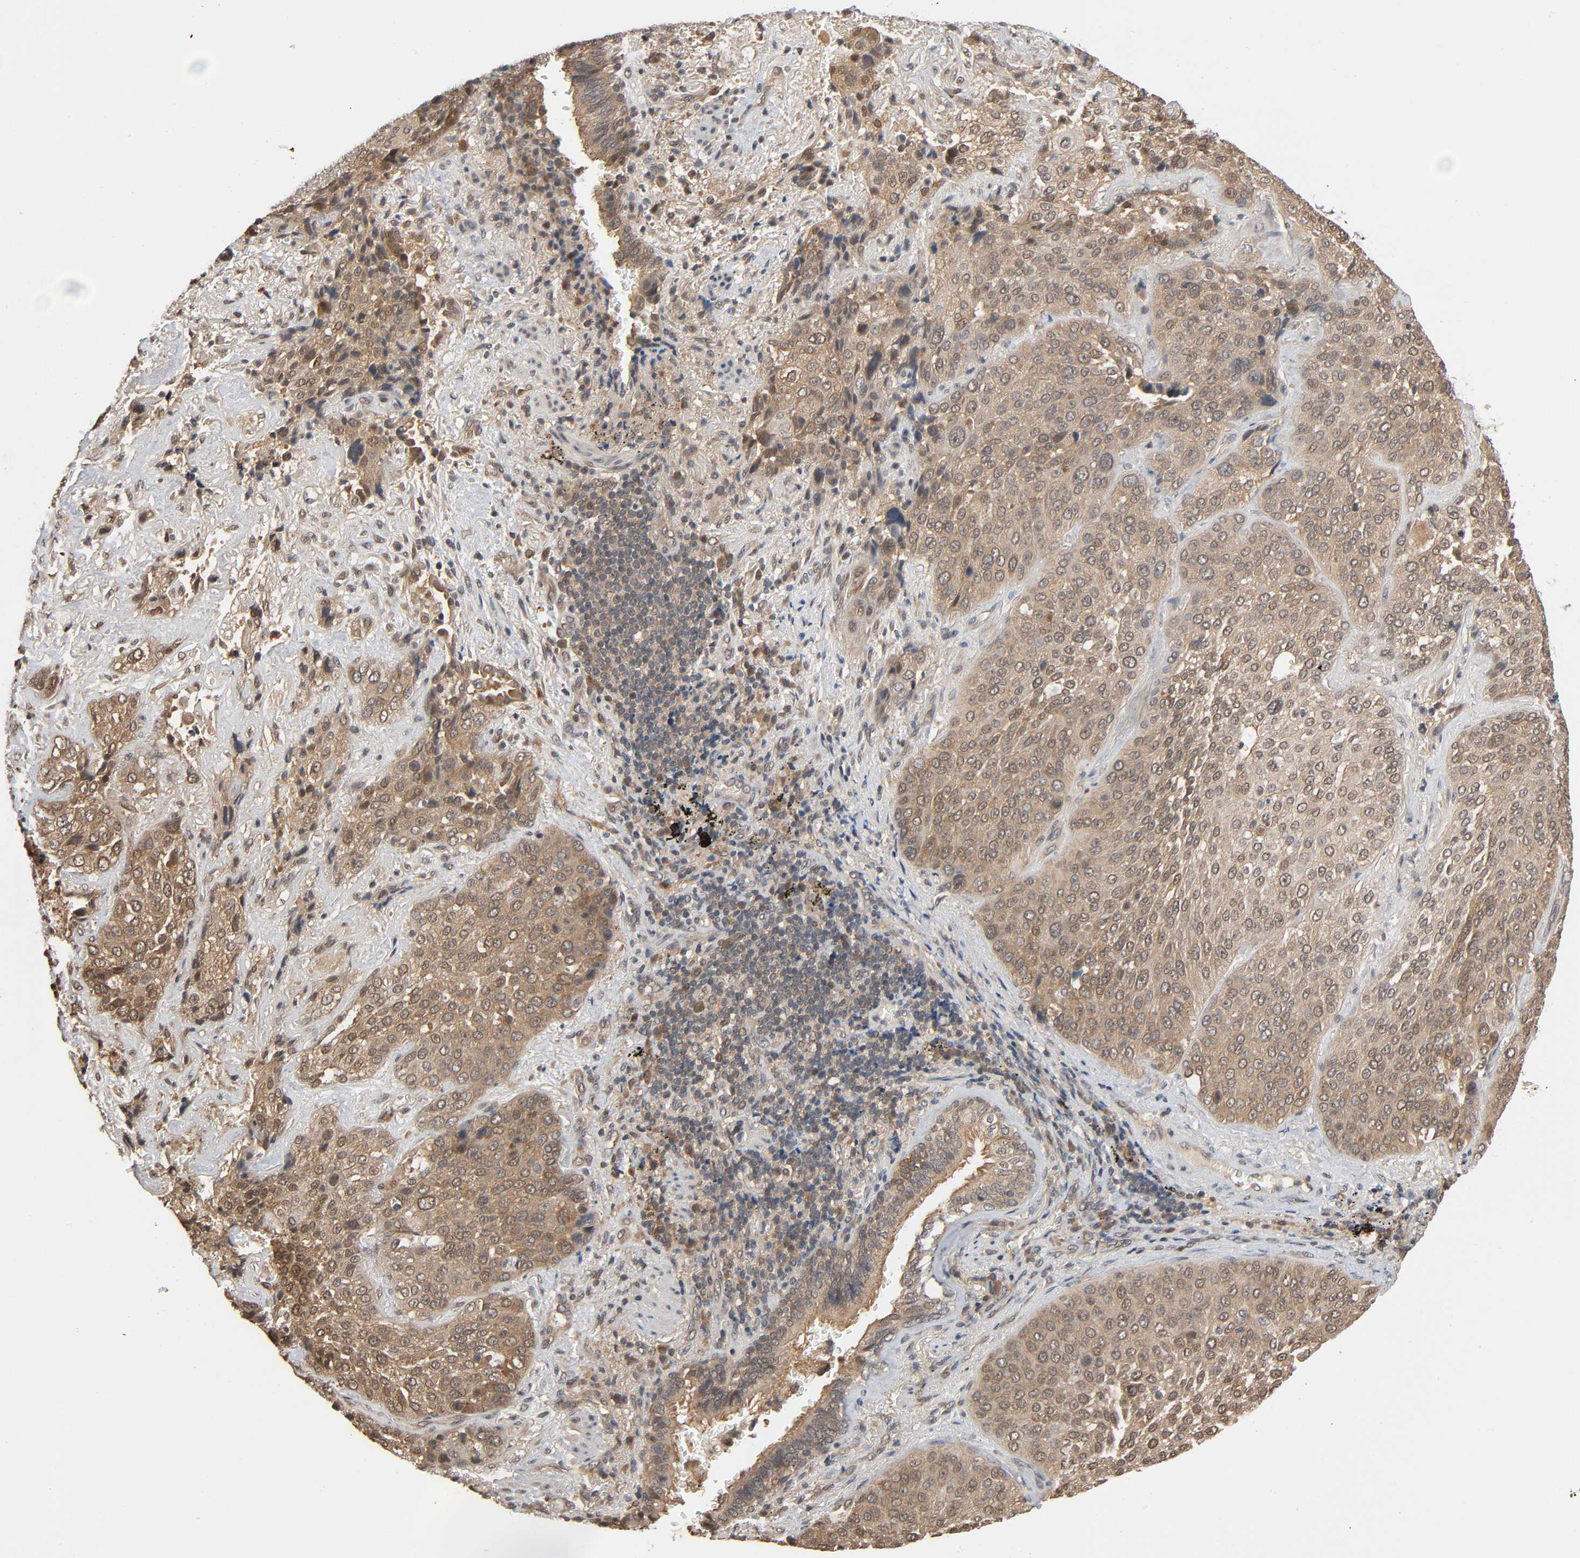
{"staining": {"intensity": "moderate", "quantity": "25%-75%", "location": "cytoplasmic/membranous,nuclear"}, "tissue": "lung cancer", "cell_type": "Tumor cells", "image_type": "cancer", "snomed": [{"axis": "morphology", "description": "Squamous cell carcinoma, NOS"}, {"axis": "topography", "description": "Lung"}], "caption": "High-magnification brightfield microscopy of lung cancer (squamous cell carcinoma) stained with DAB (3,3'-diaminobenzidine) (brown) and counterstained with hematoxylin (blue). tumor cells exhibit moderate cytoplasmic/membranous and nuclear expression is present in about25%-75% of cells.", "gene": "NEDD8", "patient": {"sex": "male", "age": 54}}